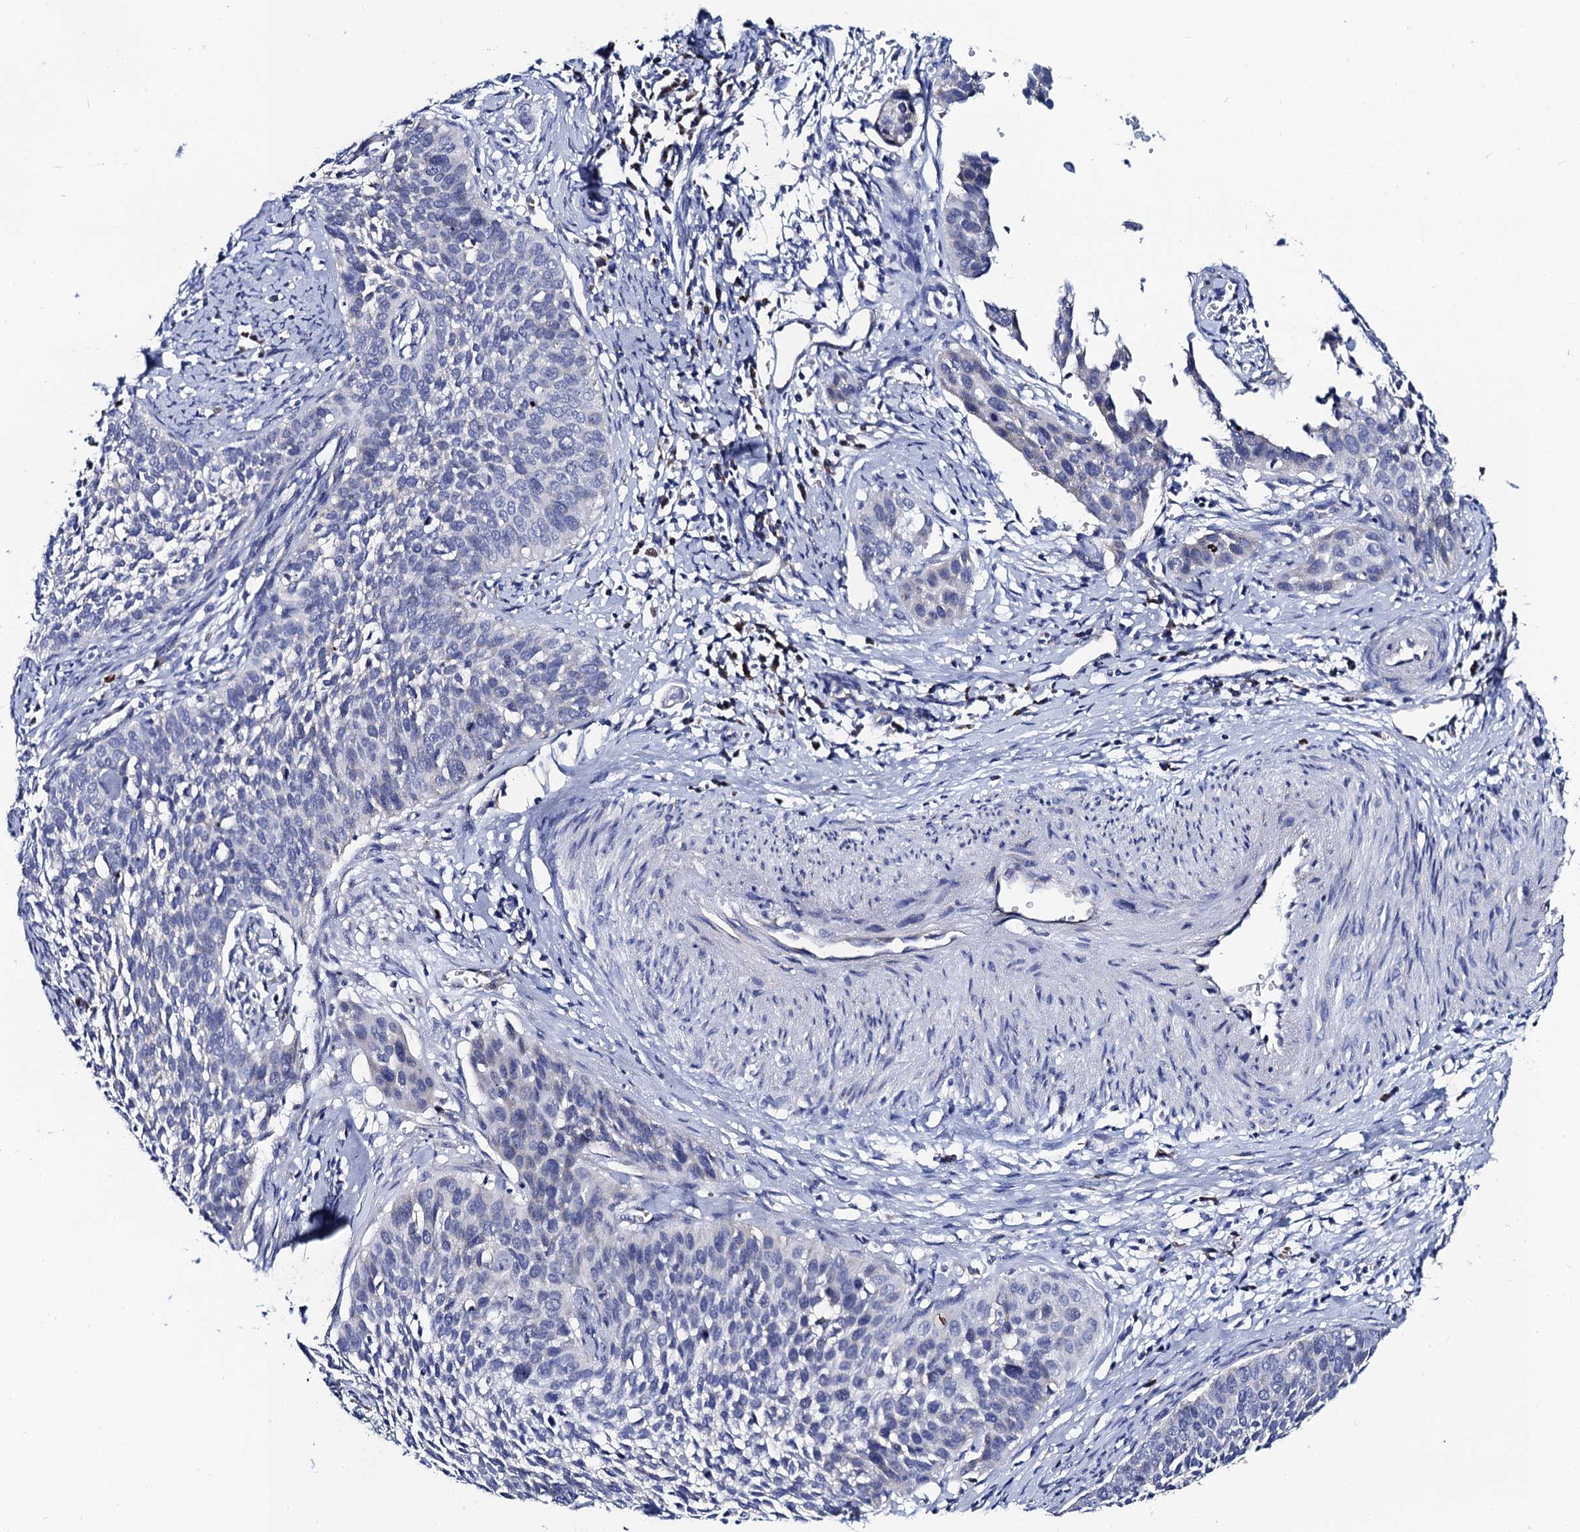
{"staining": {"intensity": "negative", "quantity": "none", "location": "none"}, "tissue": "cervical cancer", "cell_type": "Tumor cells", "image_type": "cancer", "snomed": [{"axis": "morphology", "description": "Squamous cell carcinoma, NOS"}, {"axis": "topography", "description": "Cervix"}], "caption": "The IHC micrograph has no significant staining in tumor cells of squamous cell carcinoma (cervical) tissue. Nuclei are stained in blue.", "gene": "ACADSB", "patient": {"sex": "female", "age": 34}}